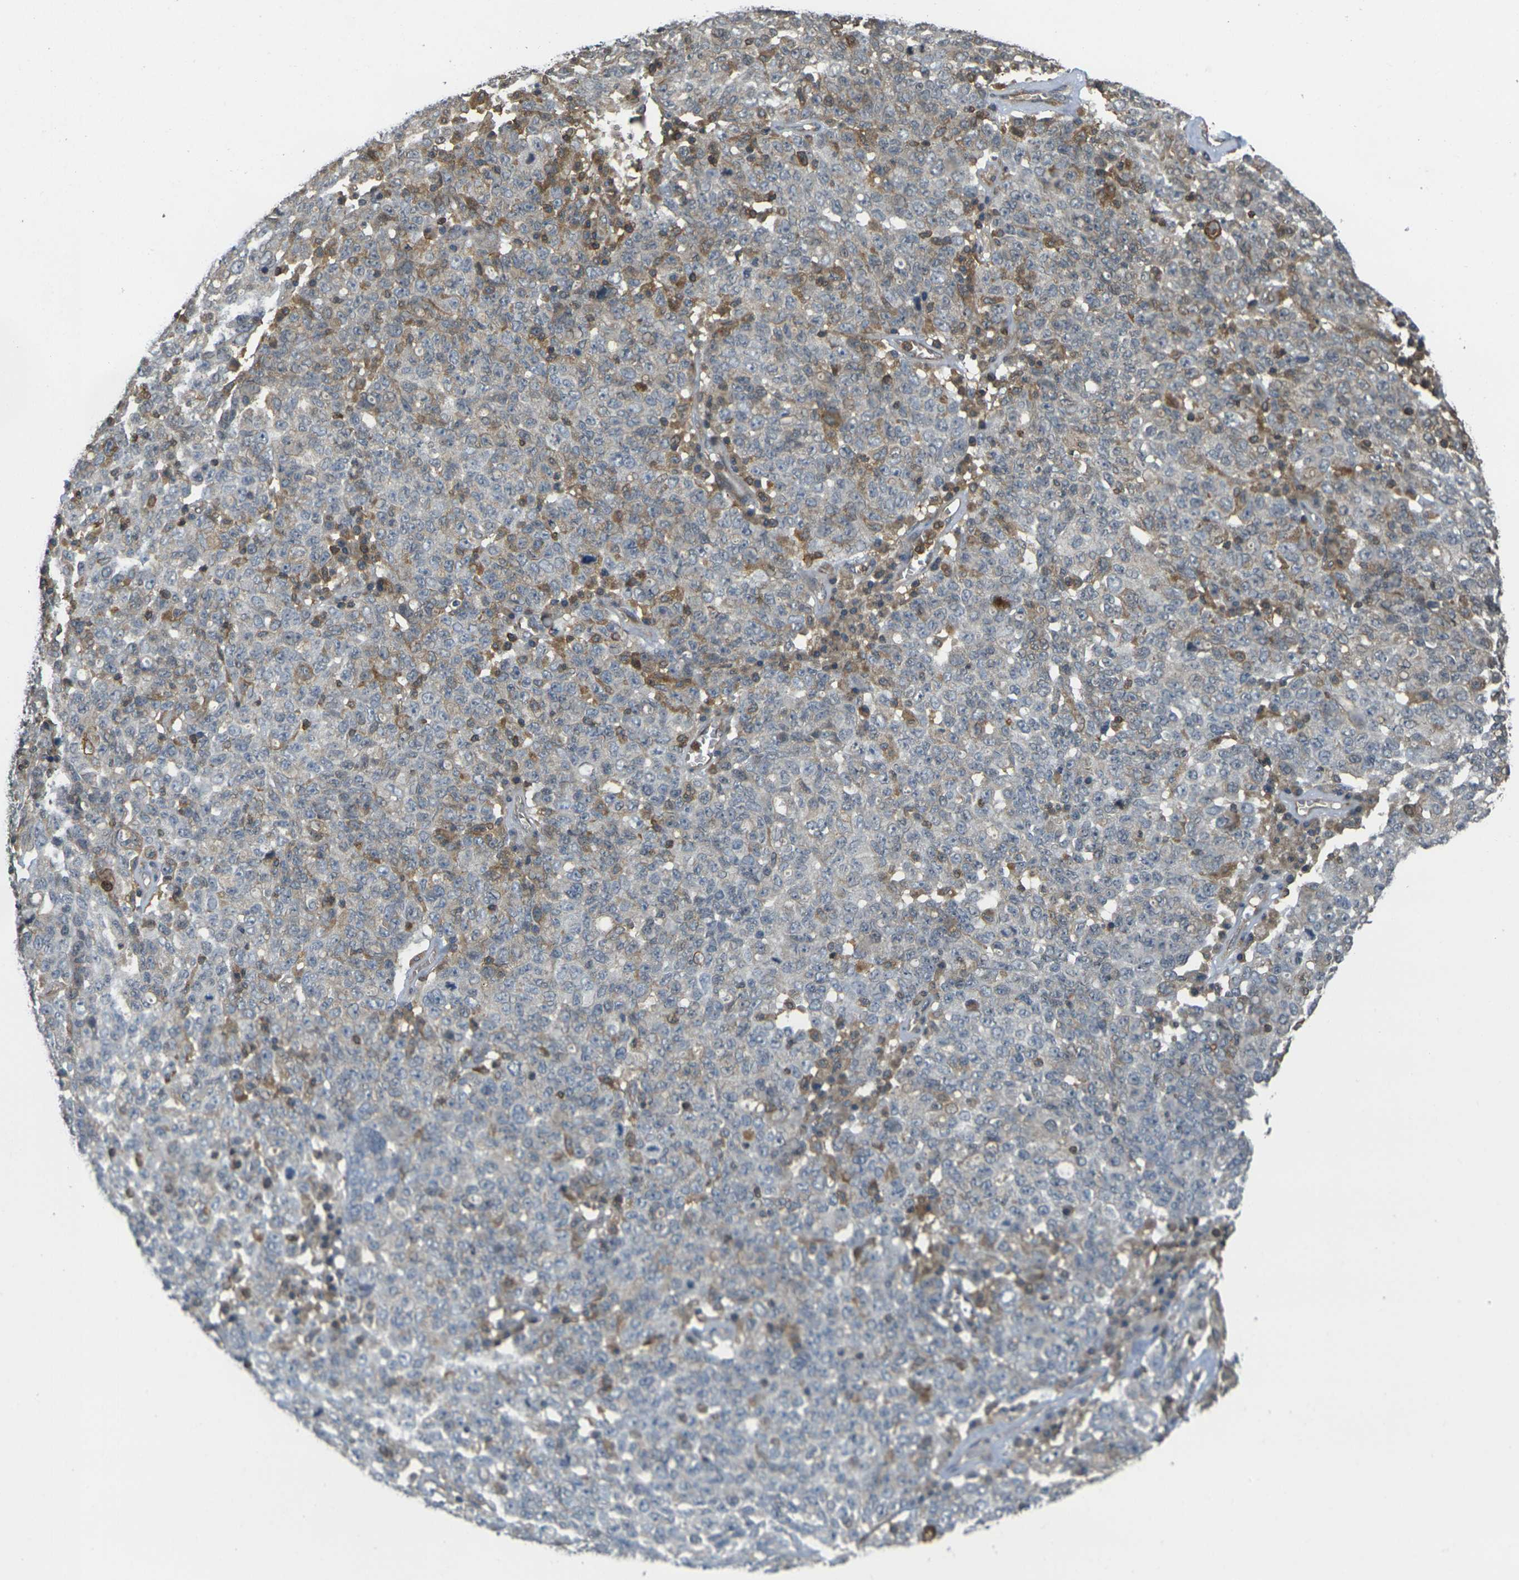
{"staining": {"intensity": "negative", "quantity": "none", "location": "none"}, "tissue": "ovarian cancer", "cell_type": "Tumor cells", "image_type": "cancer", "snomed": [{"axis": "morphology", "description": "Carcinoma, endometroid"}, {"axis": "topography", "description": "Ovary"}], "caption": "High magnification brightfield microscopy of ovarian endometroid carcinoma stained with DAB (3,3'-diaminobenzidine) (brown) and counterstained with hematoxylin (blue): tumor cells show no significant staining. The staining was performed using DAB (3,3'-diaminobenzidine) to visualize the protein expression in brown, while the nuclei were stained in blue with hematoxylin (Magnification: 20x).", "gene": "CAST", "patient": {"sex": "female", "age": 62}}